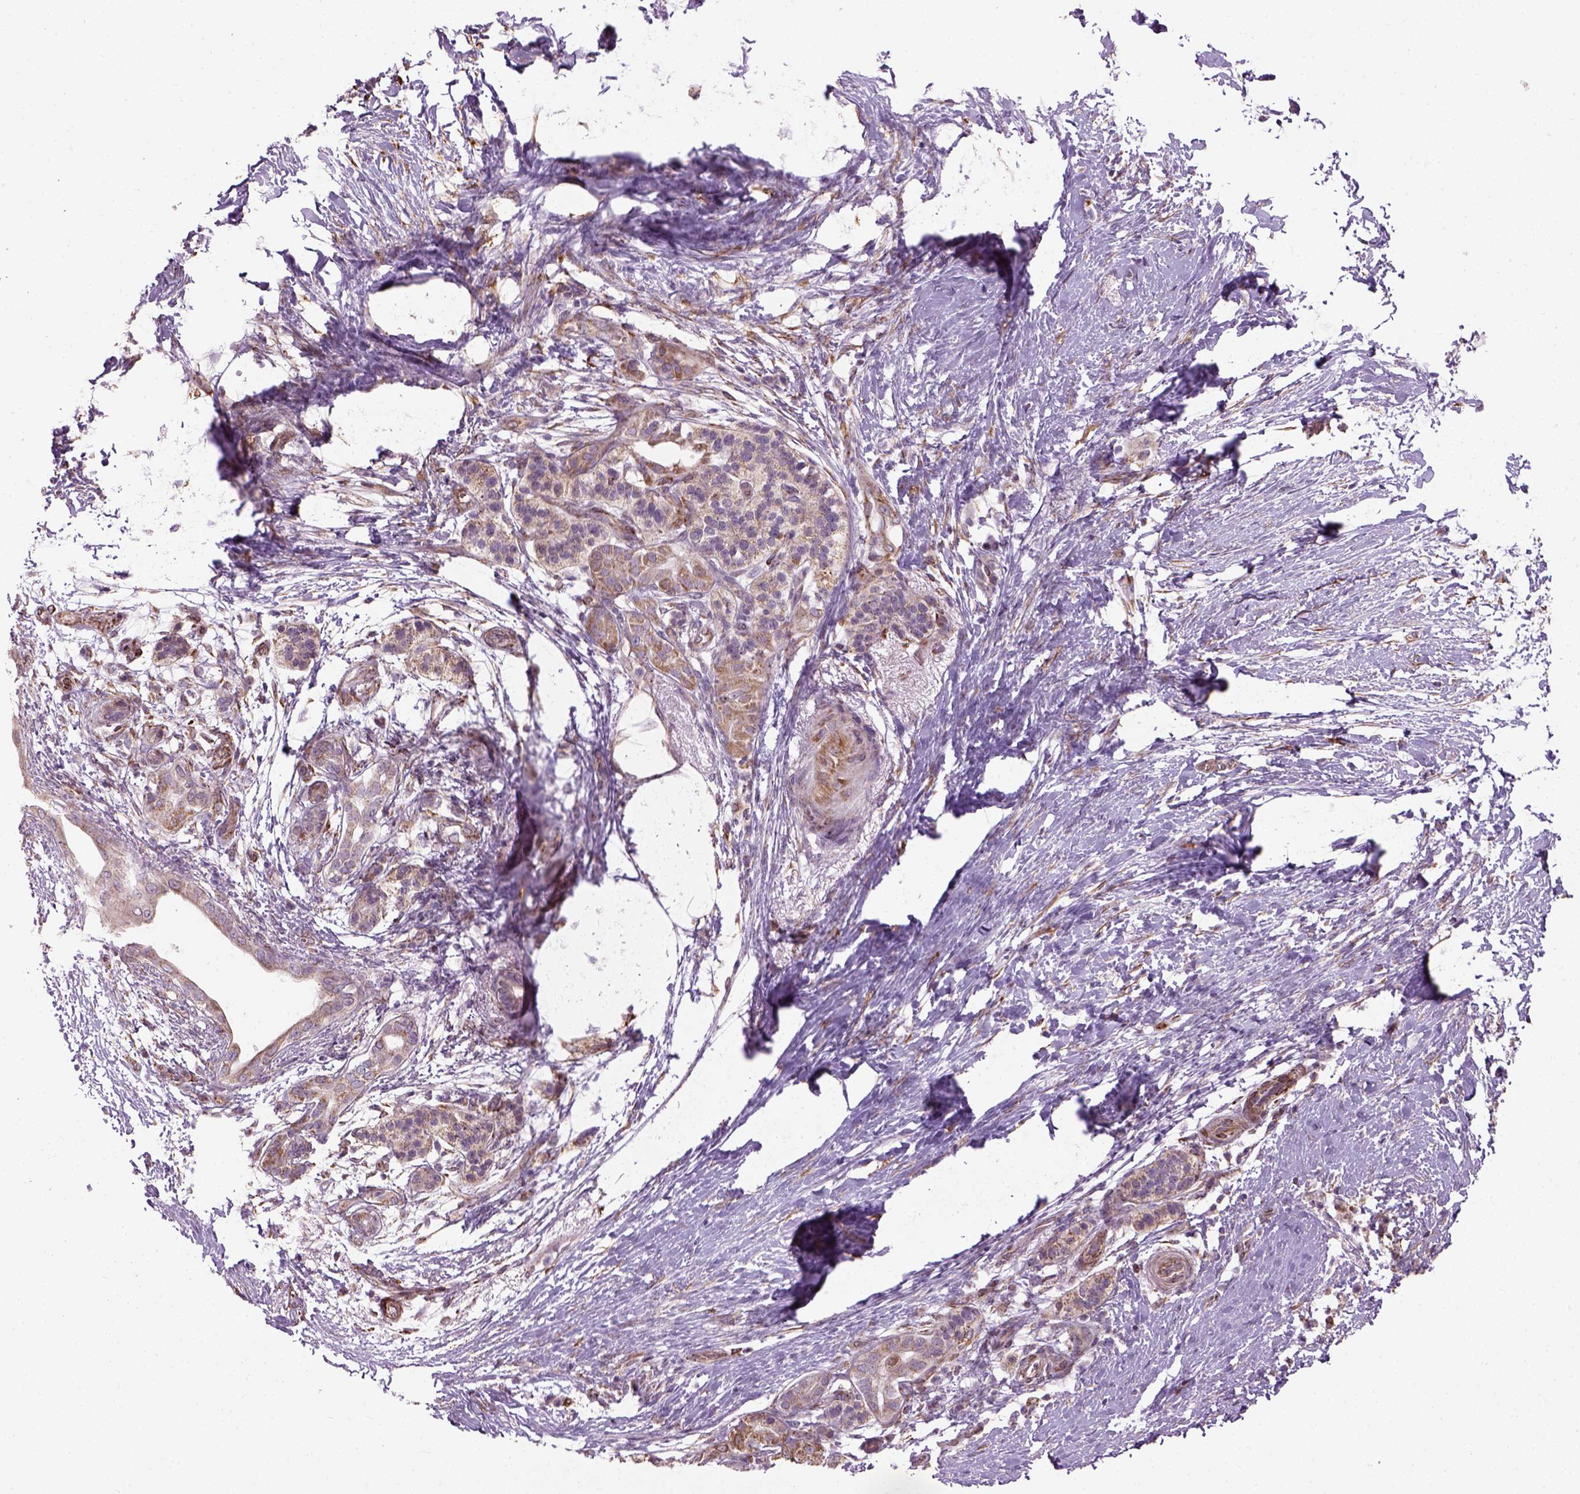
{"staining": {"intensity": "weak", "quantity": ">75%", "location": "cytoplasmic/membranous"}, "tissue": "pancreatic cancer", "cell_type": "Tumor cells", "image_type": "cancer", "snomed": [{"axis": "morphology", "description": "Adenocarcinoma, NOS"}, {"axis": "topography", "description": "Pancreas"}], "caption": "Protein staining of pancreatic adenocarcinoma tissue shows weak cytoplasmic/membranous positivity in approximately >75% of tumor cells.", "gene": "XK", "patient": {"sex": "female", "age": 72}}